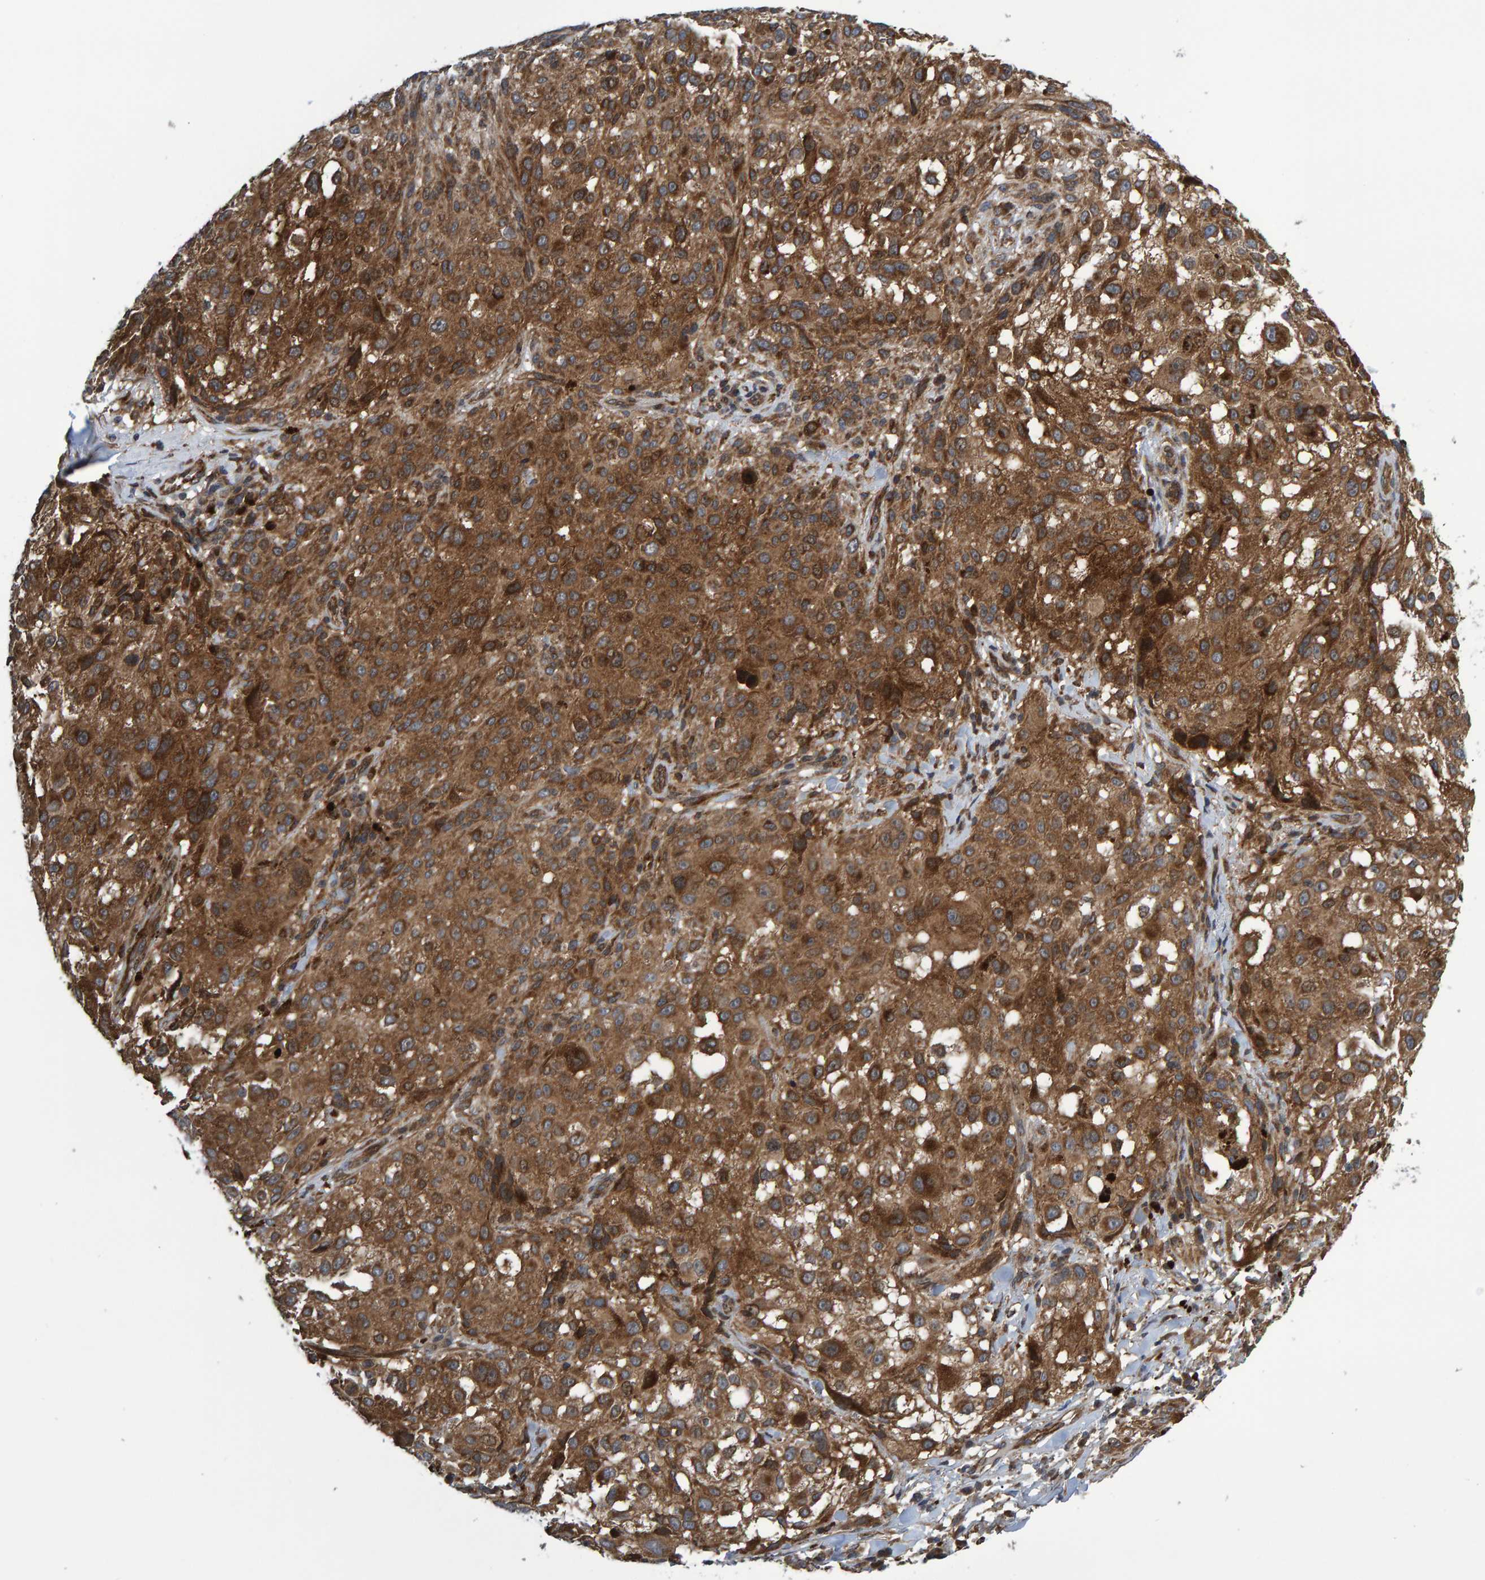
{"staining": {"intensity": "moderate", "quantity": ">75%", "location": "cytoplasmic/membranous"}, "tissue": "melanoma", "cell_type": "Tumor cells", "image_type": "cancer", "snomed": [{"axis": "morphology", "description": "Necrosis, NOS"}, {"axis": "morphology", "description": "Malignant melanoma, NOS"}, {"axis": "topography", "description": "Skin"}], "caption": "Approximately >75% of tumor cells in human malignant melanoma show moderate cytoplasmic/membranous protein staining as visualized by brown immunohistochemical staining.", "gene": "ATP6V1H", "patient": {"sex": "female", "age": 87}}